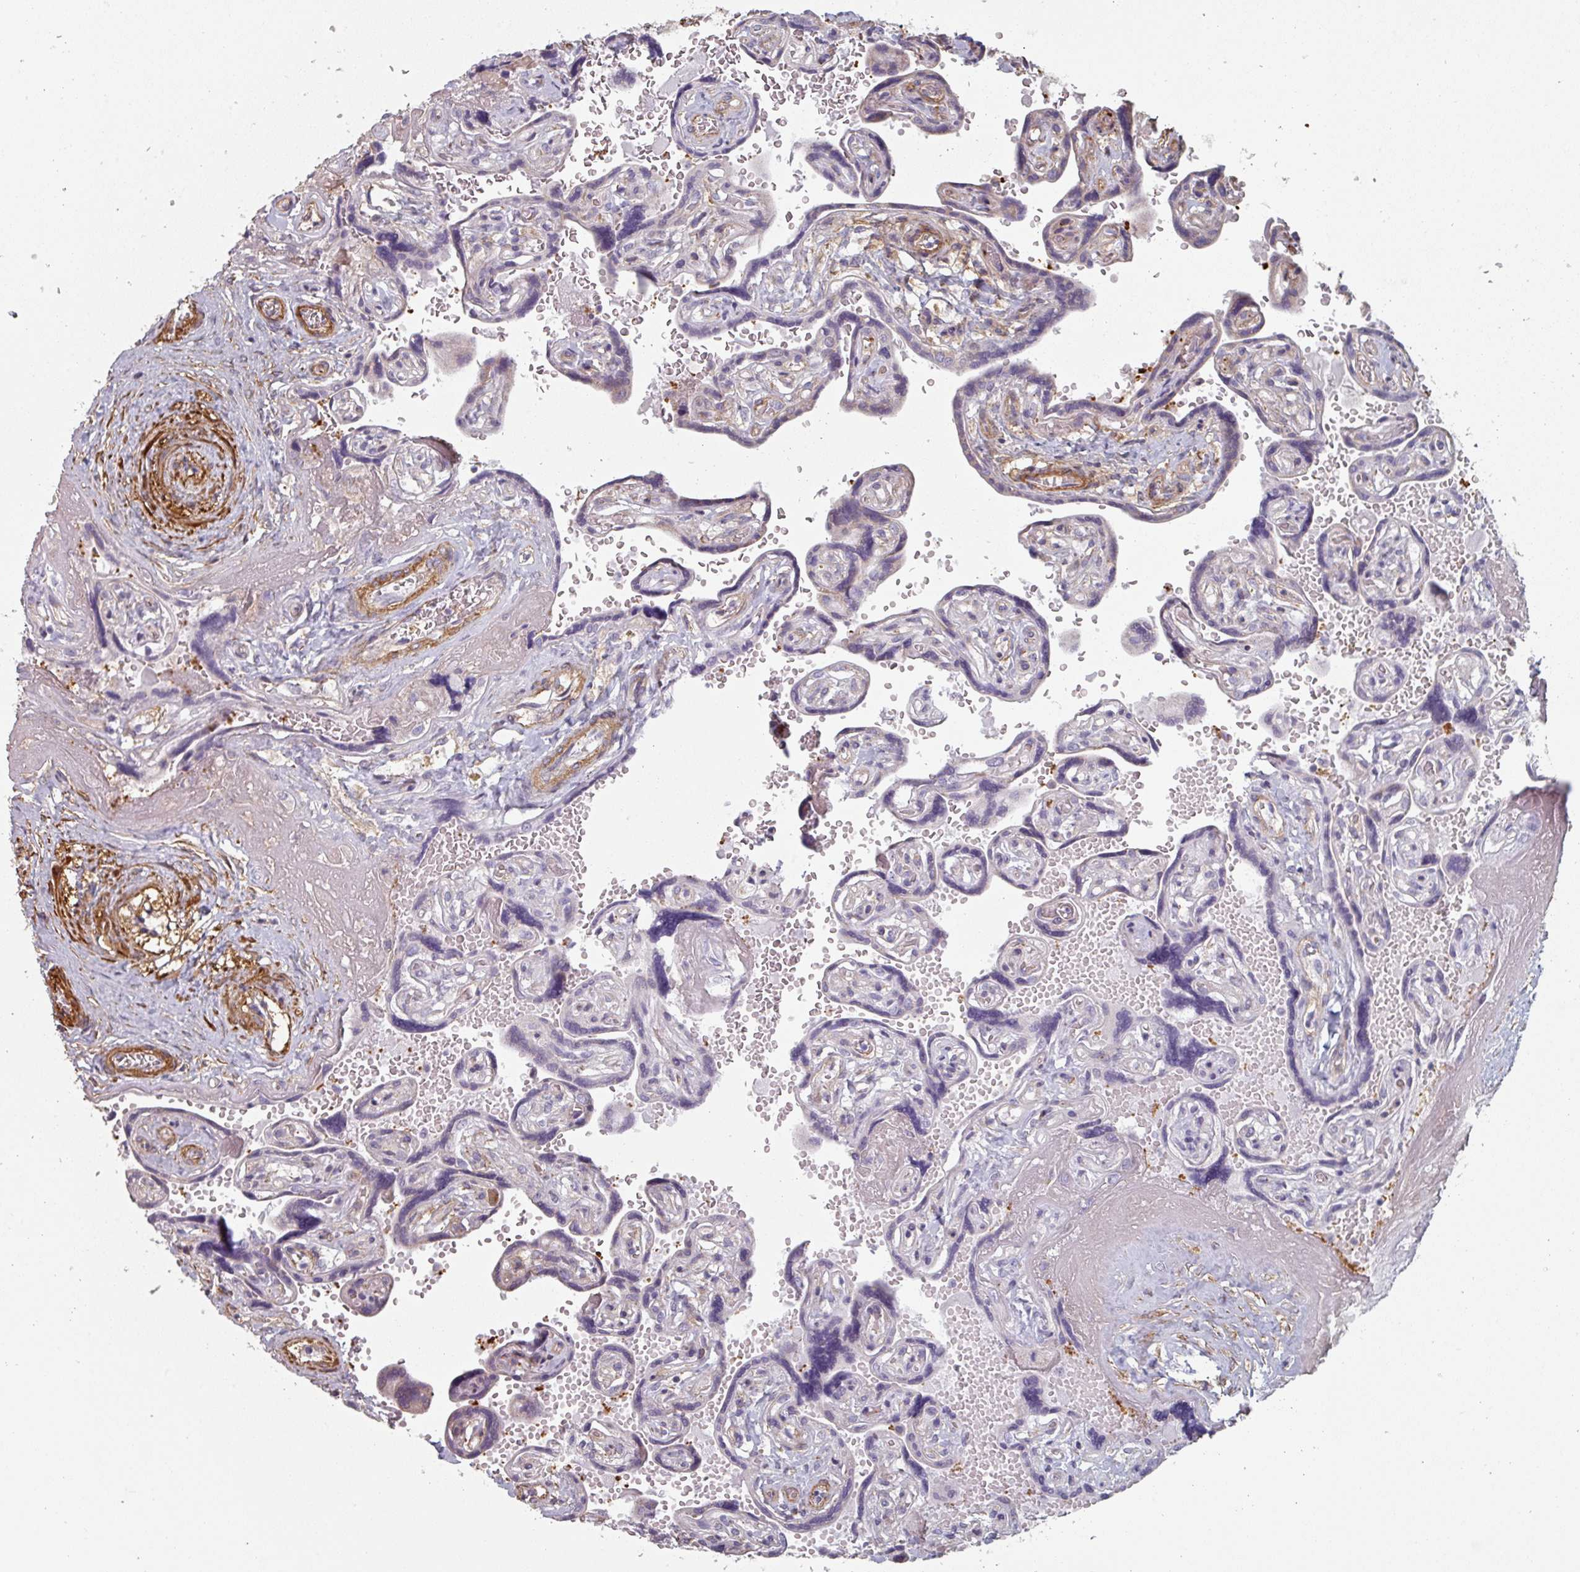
{"staining": {"intensity": "negative", "quantity": "none", "location": "none"}, "tissue": "placenta", "cell_type": "Trophoblastic cells", "image_type": "normal", "snomed": [{"axis": "morphology", "description": "Normal tissue, NOS"}, {"axis": "topography", "description": "Placenta"}], "caption": "High magnification brightfield microscopy of benign placenta stained with DAB (brown) and counterstained with hematoxylin (blue): trophoblastic cells show no significant positivity. (Brightfield microscopy of DAB immunohistochemistry (IHC) at high magnification).", "gene": "GSTA1", "patient": {"sex": "female", "age": 32}}